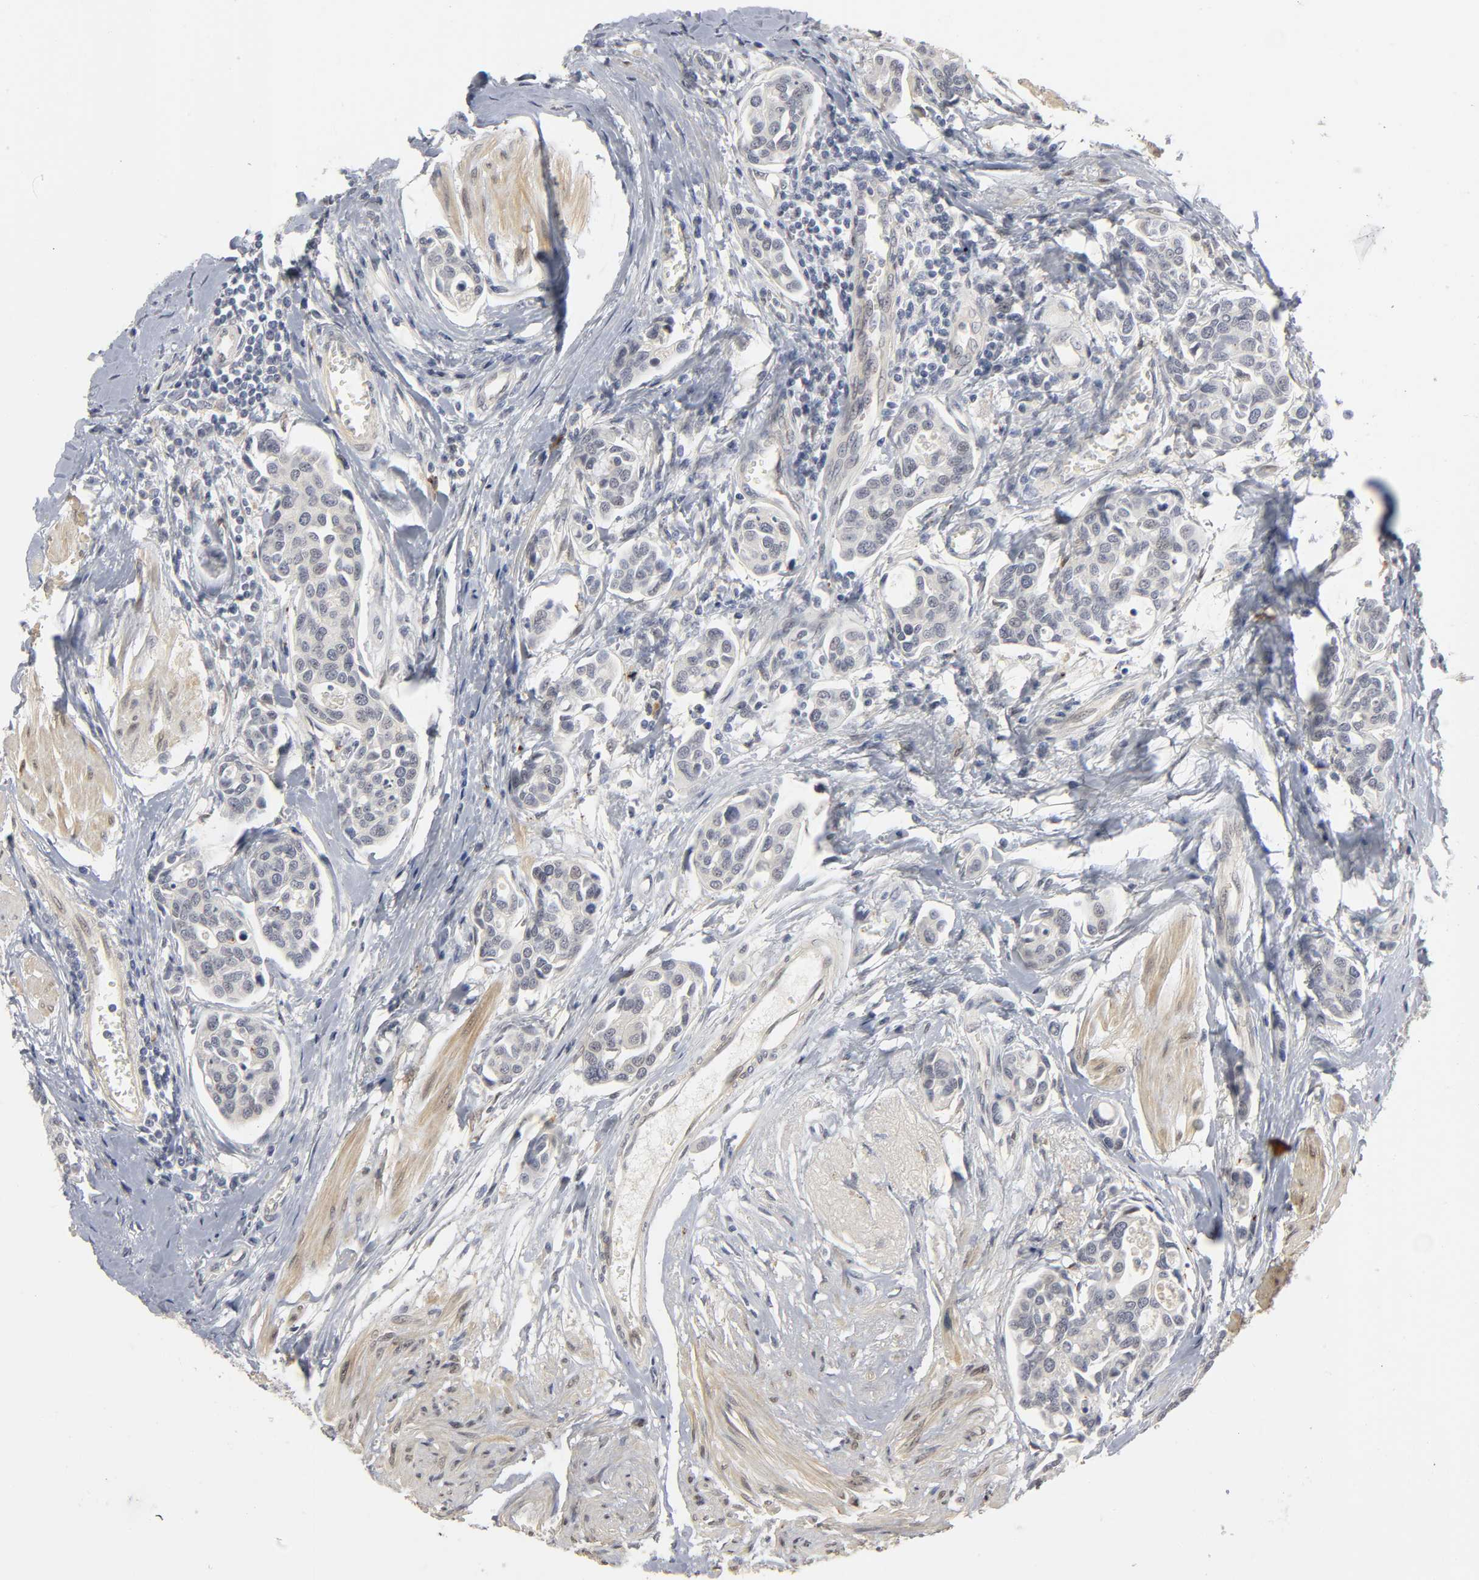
{"staining": {"intensity": "negative", "quantity": "none", "location": "none"}, "tissue": "urothelial cancer", "cell_type": "Tumor cells", "image_type": "cancer", "snomed": [{"axis": "morphology", "description": "Urothelial carcinoma, High grade"}, {"axis": "topography", "description": "Urinary bladder"}], "caption": "Protein analysis of urothelial cancer shows no significant expression in tumor cells.", "gene": "PDLIM3", "patient": {"sex": "male", "age": 78}}